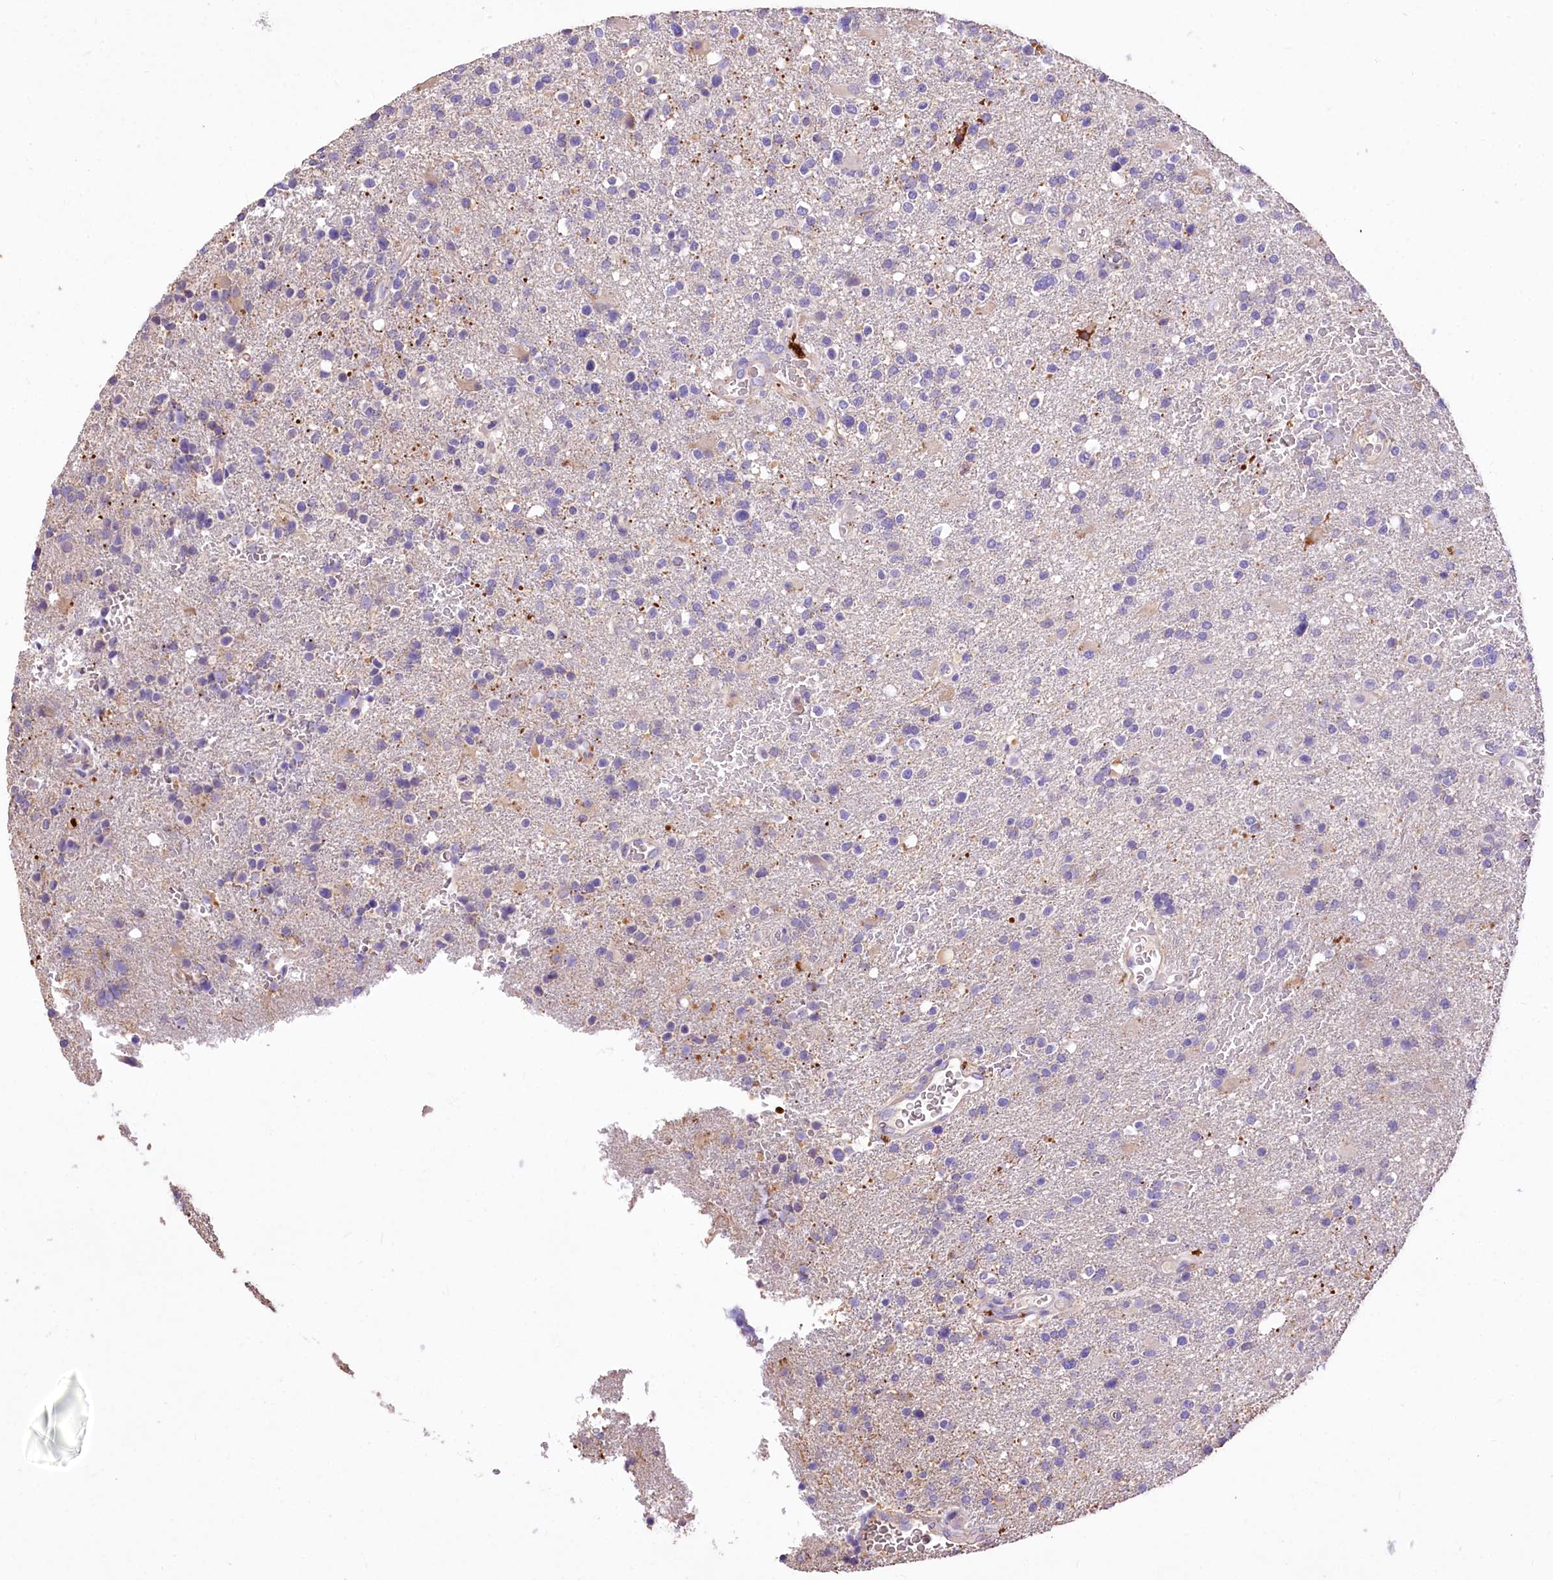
{"staining": {"intensity": "negative", "quantity": "none", "location": "none"}, "tissue": "glioma", "cell_type": "Tumor cells", "image_type": "cancer", "snomed": [{"axis": "morphology", "description": "Glioma, malignant, High grade"}, {"axis": "topography", "description": "Brain"}], "caption": "IHC histopathology image of neoplastic tissue: human malignant glioma (high-grade) stained with DAB demonstrates no significant protein staining in tumor cells.", "gene": "PCYOX1L", "patient": {"sex": "male", "age": 72}}